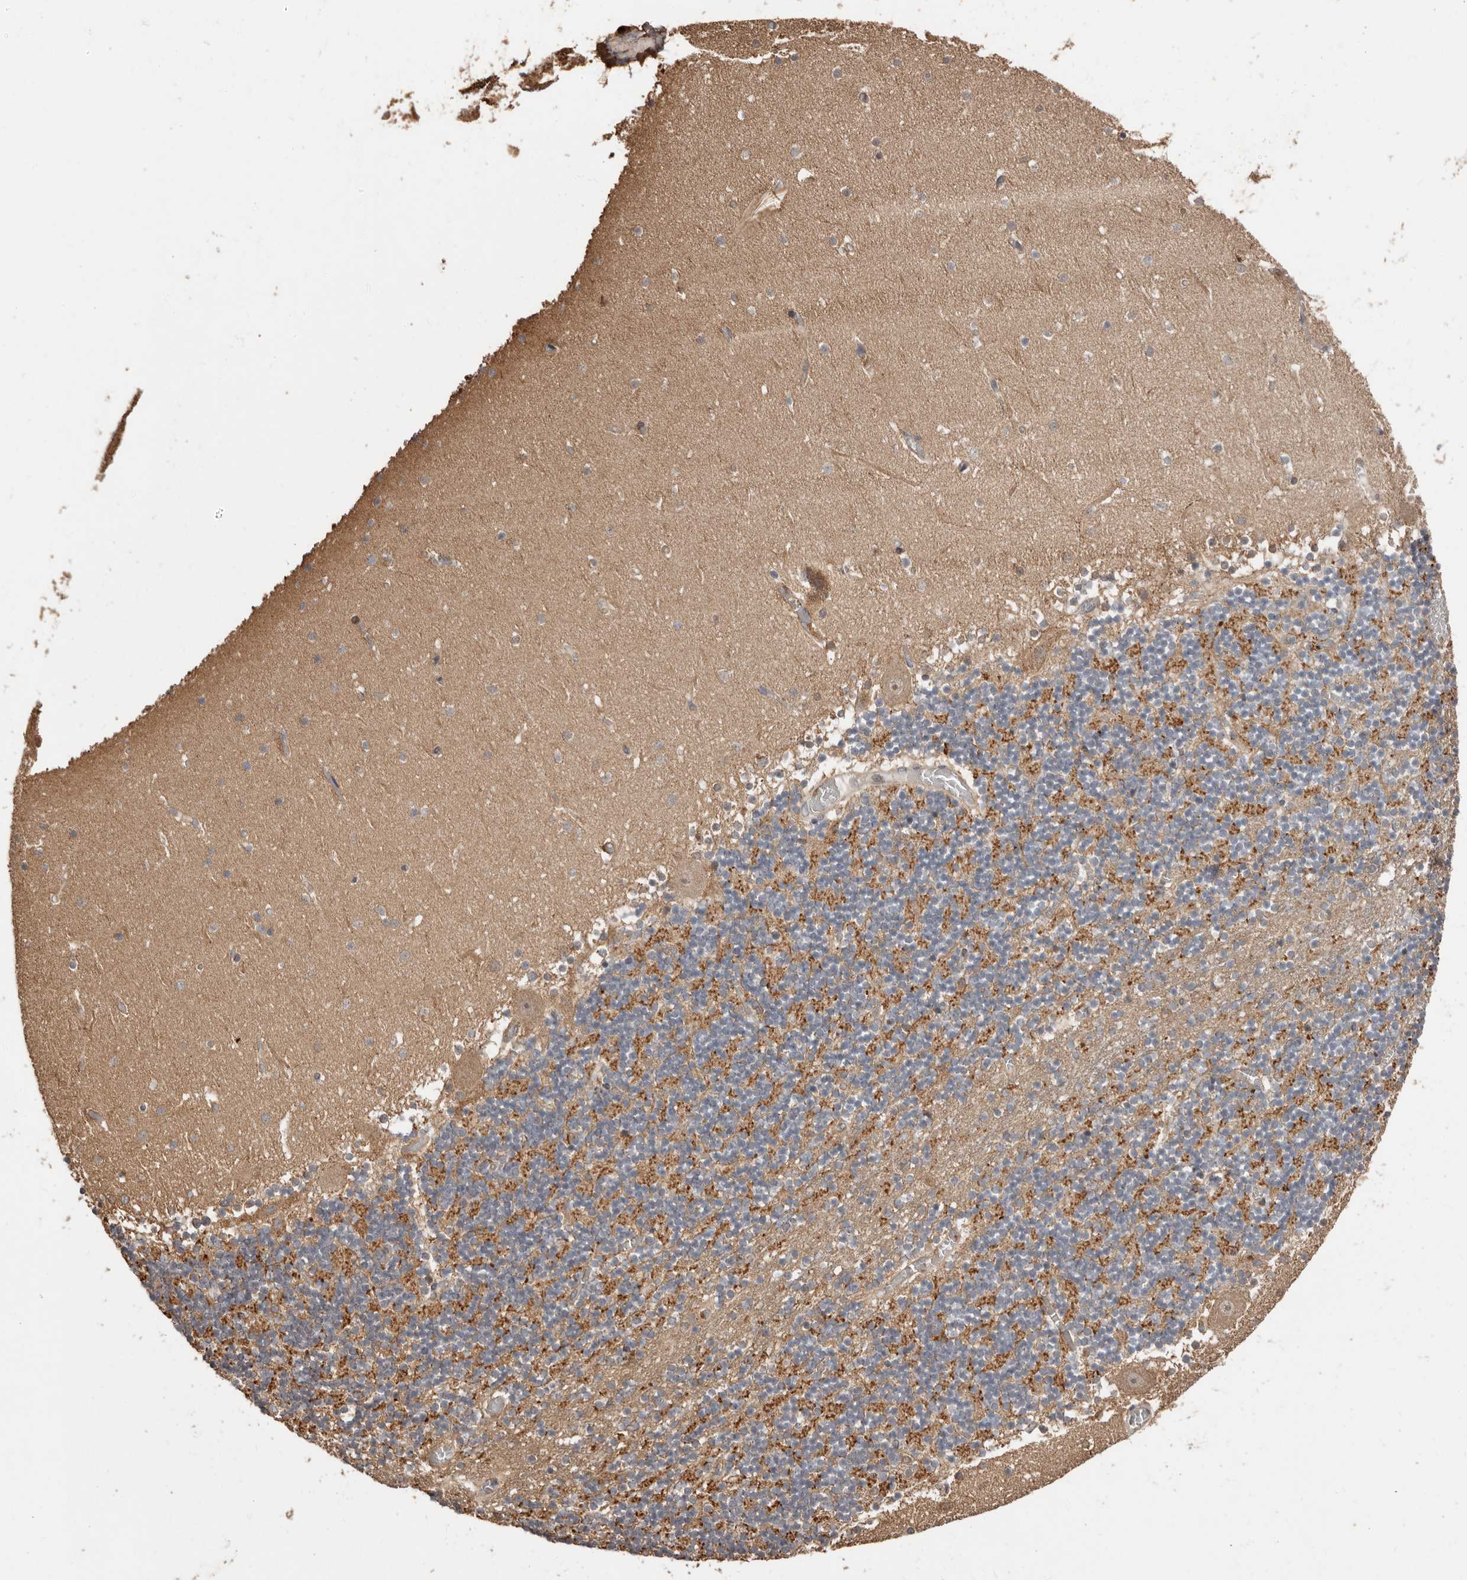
{"staining": {"intensity": "strong", "quantity": "25%-75%", "location": "cytoplasmic/membranous"}, "tissue": "cerebellum", "cell_type": "Cells in granular layer", "image_type": "normal", "snomed": [{"axis": "morphology", "description": "Normal tissue, NOS"}, {"axis": "topography", "description": "Cerebellum"}], "caption": "Protein expression analysis of unremarkable cerebellum displays strong cytoplasmic/membranous positivity in about 25%-75% of cells in granular layer. Using DAB (3,3'-diaminobenzidine) (brown) and hematoxylin (blue) stains, captured at high magnification using brightfield microscopy.", "gene": "RSPO2", "patient": {"sex": "female", "age": 28}}